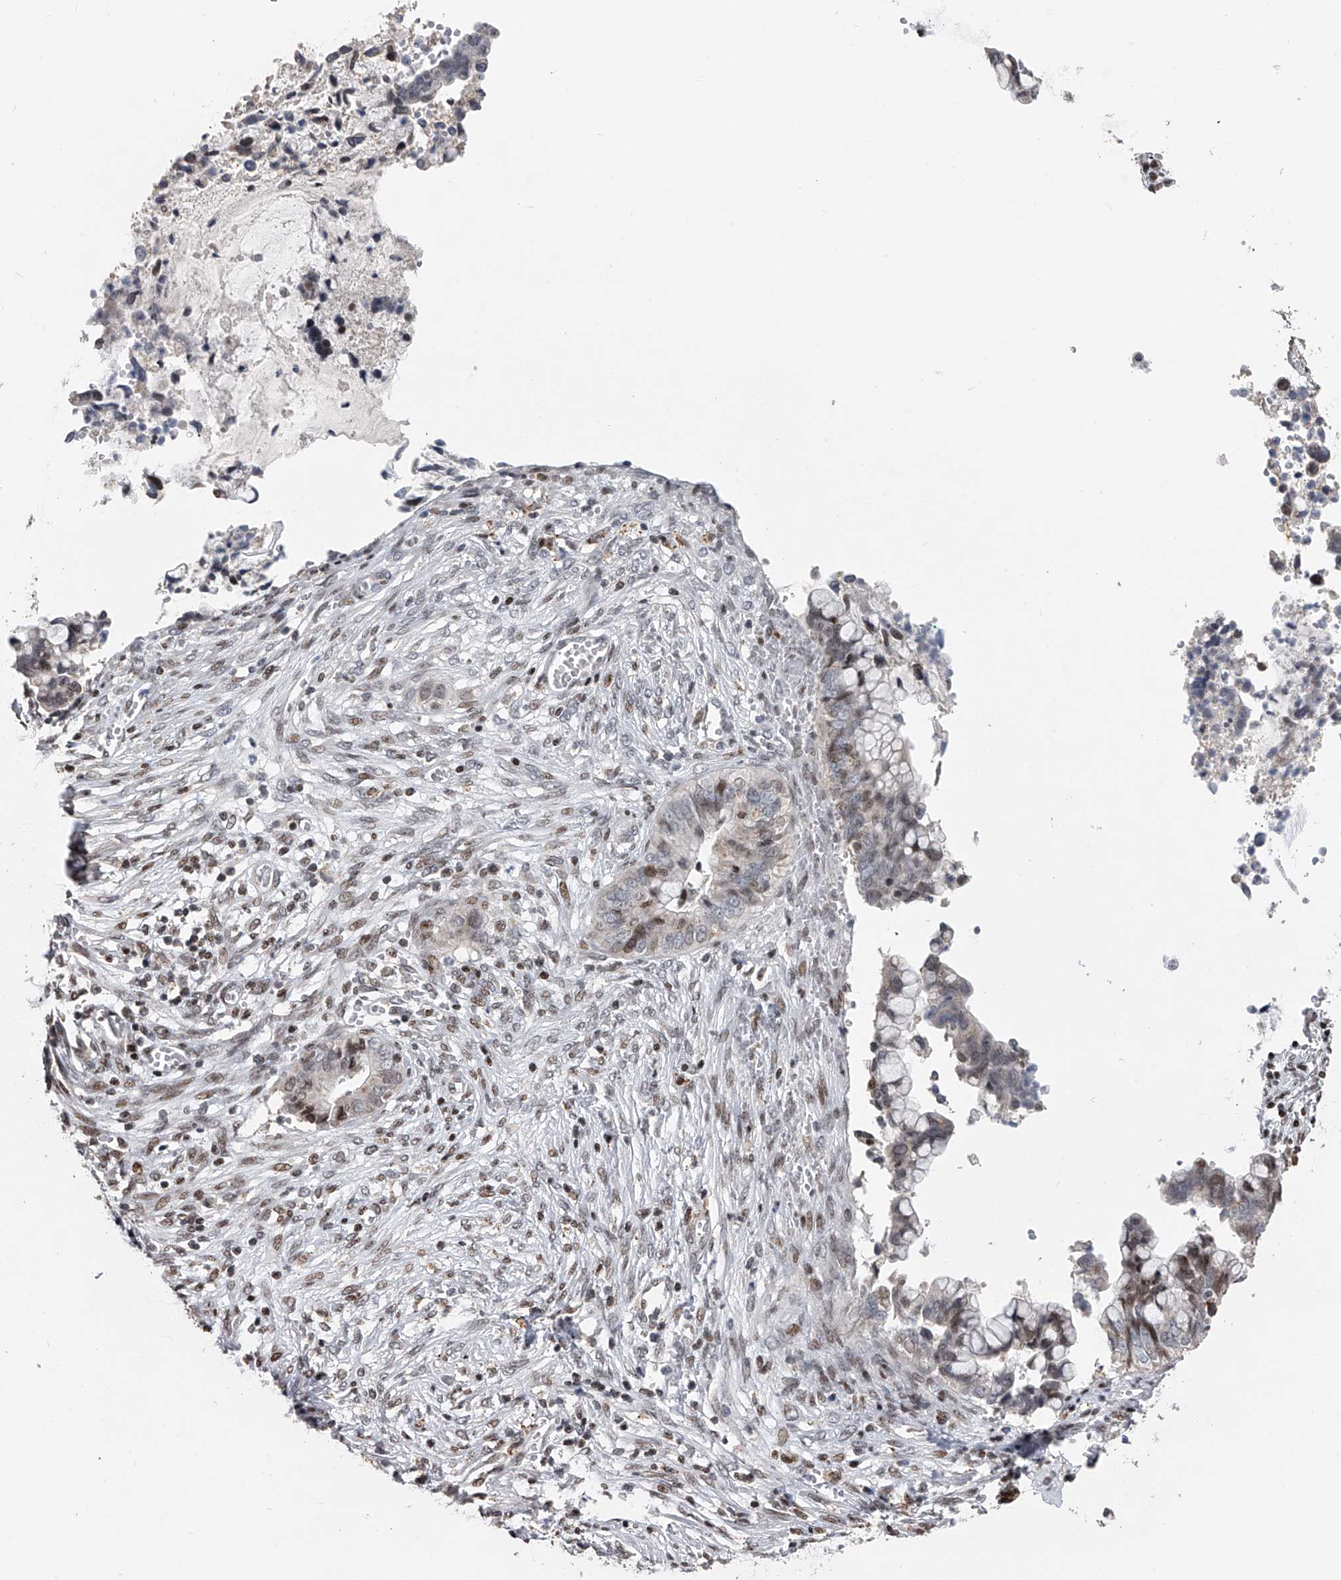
{"staining": {"intensity": "weak", "quantity": "<25%", "location": "nuclear"}, "tissue": "cervical cancer", "cell_type": "Tumor cells", "image_type": "cancer", "snomed": [{"axis": "morphology", "description": "Adenocarcinoma, NOS"}, {"axis": "topography", "description": "Cervix"}], "caption": "The image reveals no staining of tumor cells in cervical cancer (adenocarcinoma).", "gene": "RWDD2A", "patient": {"sex": "female", "age": 44}}